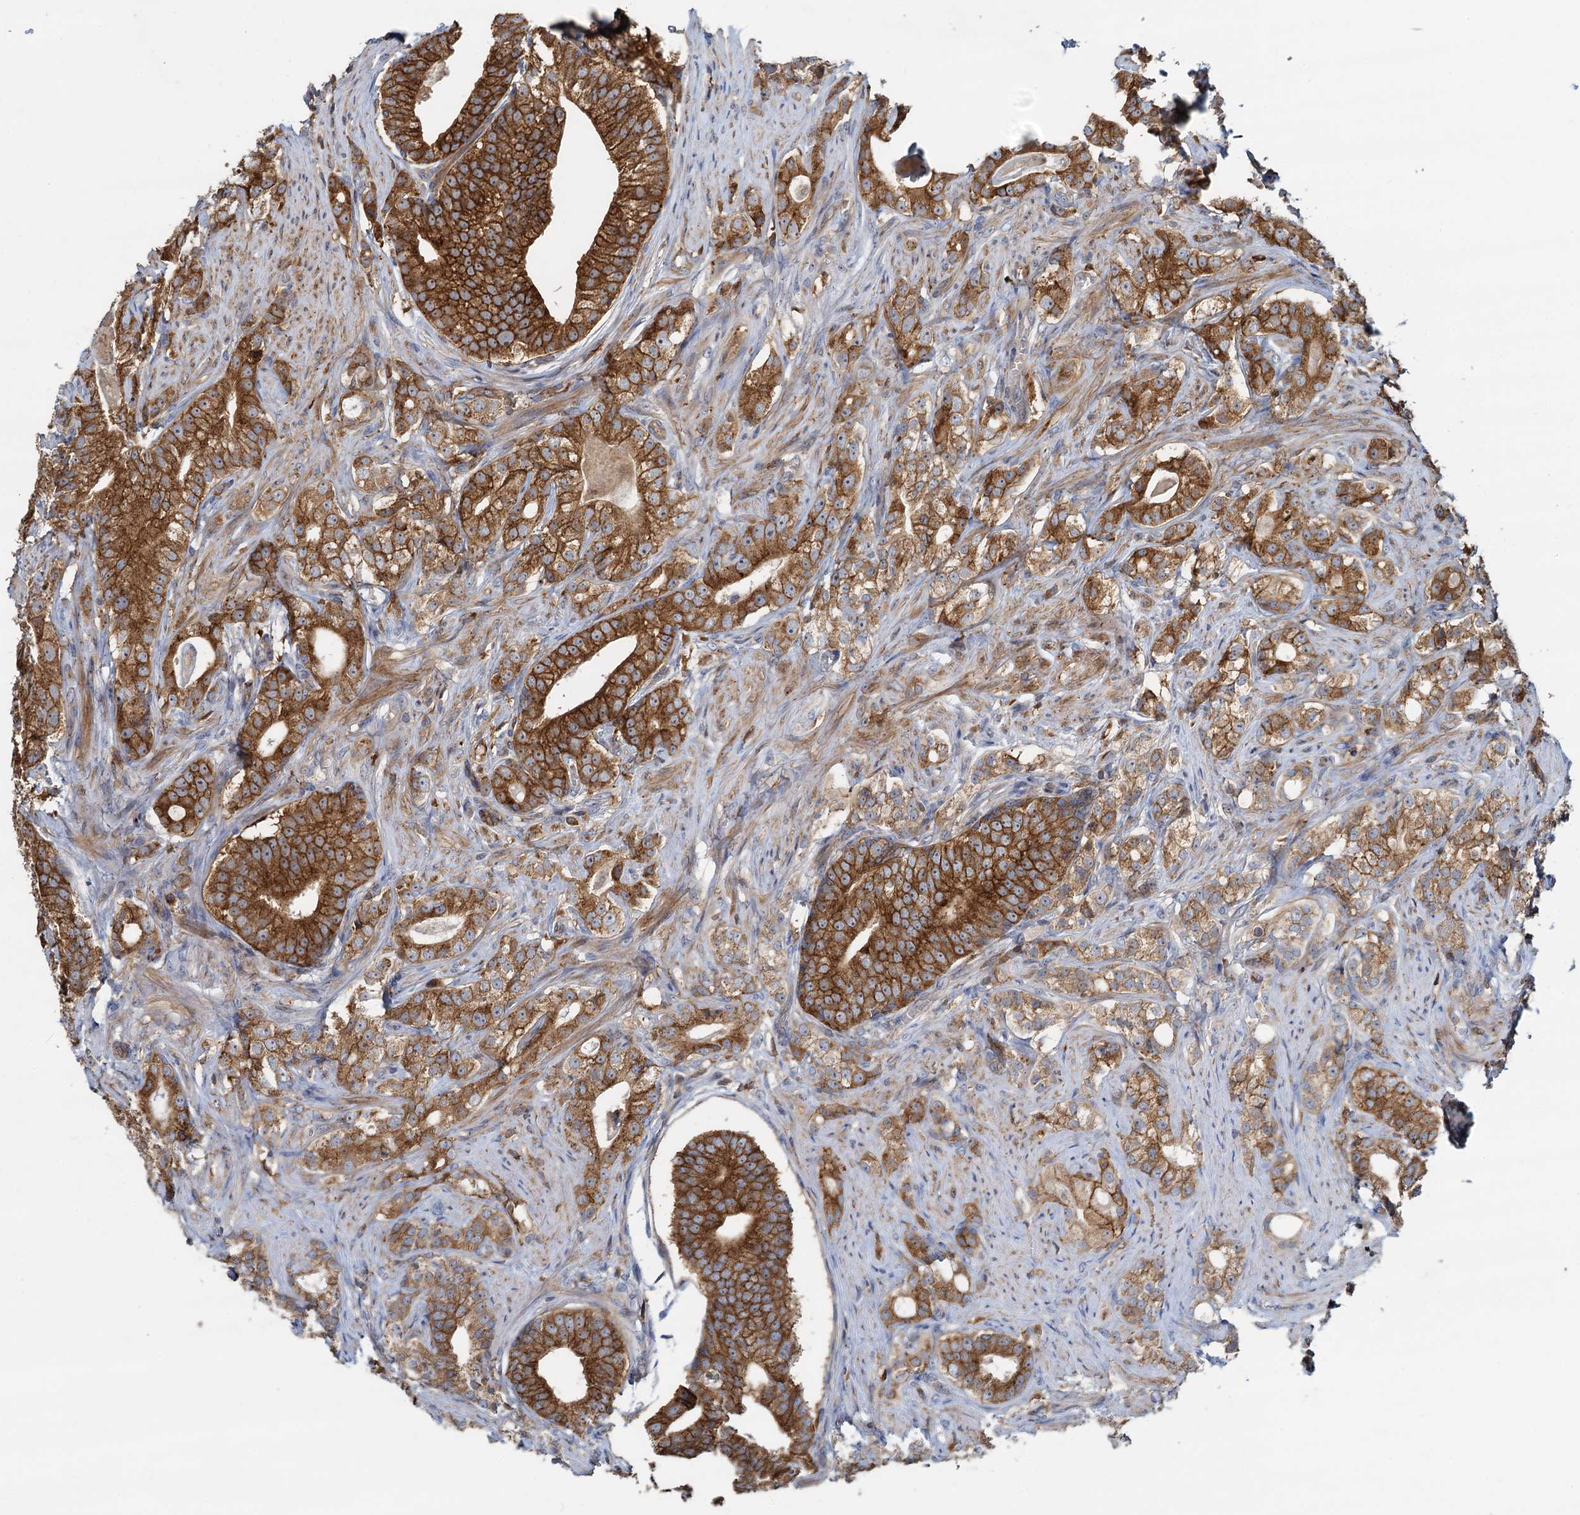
{"staining": {"intensity": "strong", "quantity": ">75%", "location": "cytoplasmic/membranous"}, "tissue": "prostate cancer", "cell_type": "Tumor cells", "image_type": "cancer", "snomed": [{"axis": "morphology", "description": "Adenocarcinoma, Low grade"}, {"axis": "topography", "description": "Prostate"}], "caption": "This is a photomicrograph of immunohistochemistry (IHC) staining of prostate low-grade adenocarcinoma, which shows strong staining in the cytoplasmic/membranous of tumor cells.", "gene": "LNX2", "patient": {"sex": "male", "age": 71}}